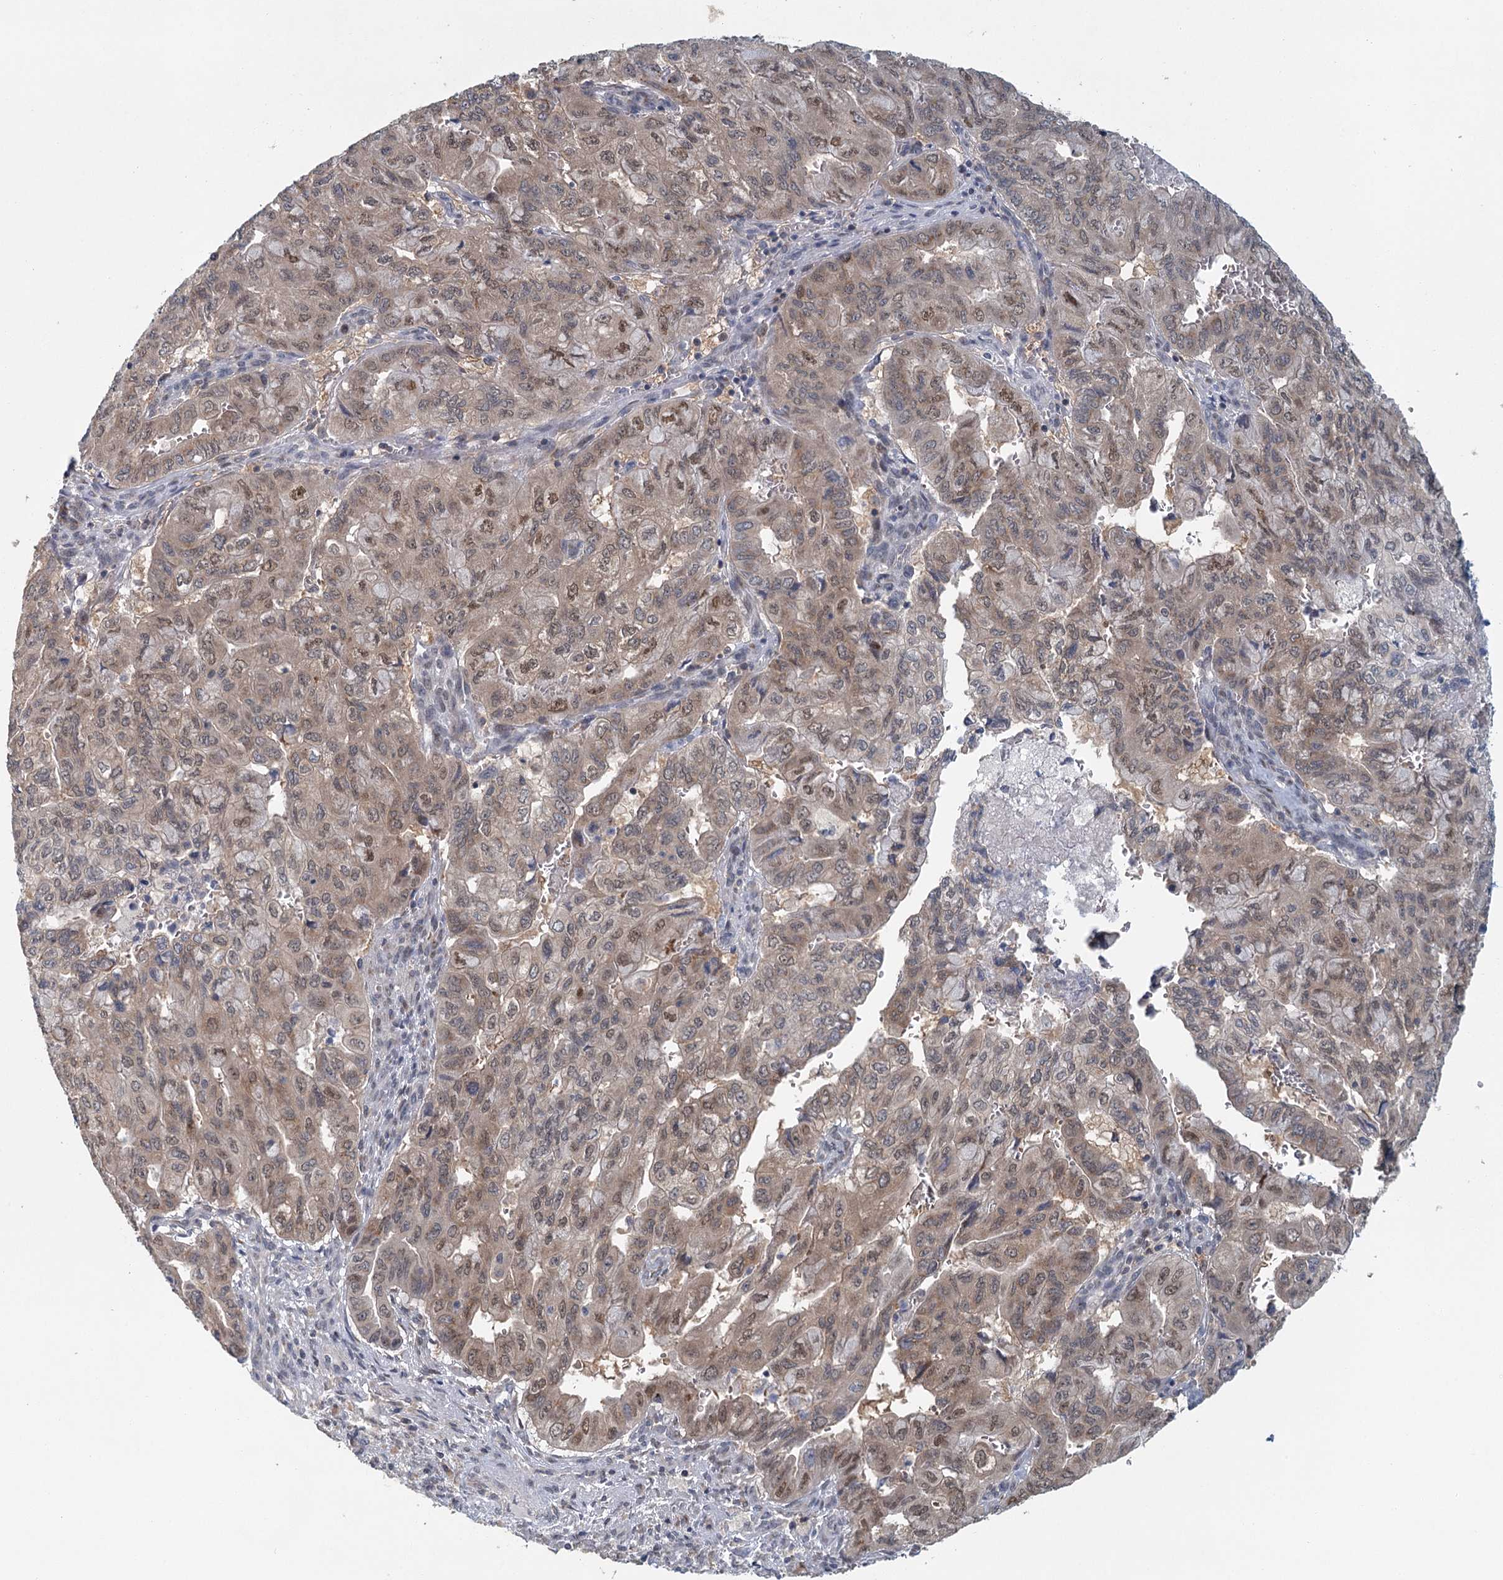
{"staining": {"intensity": "moderate", "quantity": ">75%", "location": "cytoplasmic/membranous,nuclear"}, "tissue": "pancreatic cancer", "cell_type": "Tumor cells", "image_type": "cancer", "snomed": [{"axis": "morphology", "description": "Adenocarcinoma, NOS"}, {"axis": "topography", "description": "Pancreas"}], "caption": "Moderate cytoplasmic/membranous and nuclear positivity is present in approximately >75% of tumor cells in pancreatic cancer. (Brightfield microscopy of DAB IHC at high magnification).", "gene": "ADK", "patient": {"sex": "male", "age": 51}}